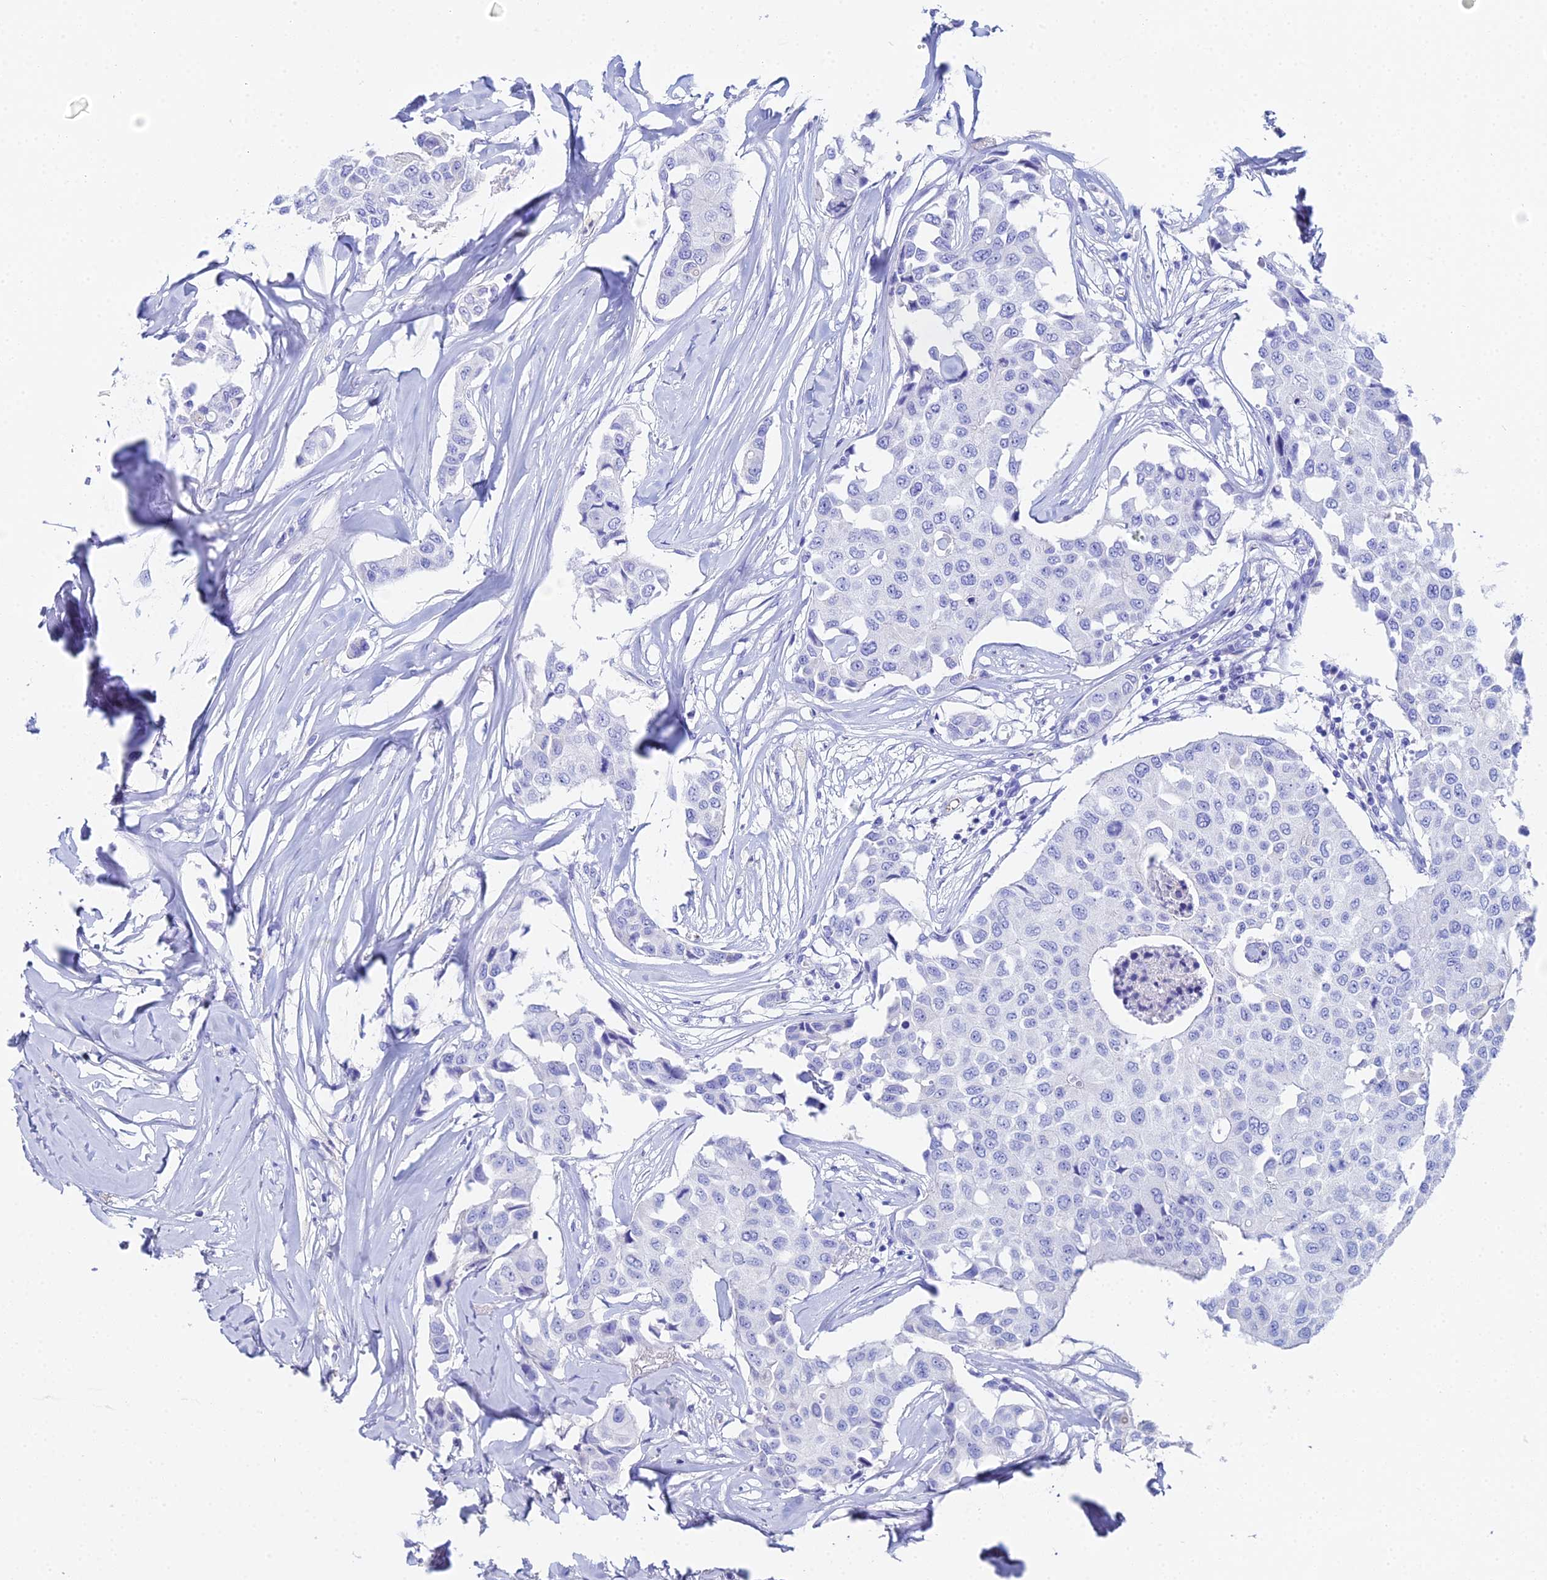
{"staining": {"intensity": "negative", "quantity": "none", "location": "none"}, "tissue": "breast cancer", "cell_type": "Tumor cells", "image_type": "cancer", "snomed": [{"axis": "morphology", "description": "Duct carcinoma"}, {"axis": "topography", "description": "Breast"}], "caption": "IHC photomicrograph of neoplastic tissue: breast cancer stained with DAB (3,3'-diaminobenzidine) reveals no significant protein expression in tumor cells.", "gene": "CELA3A", "patient": {"sex": "female", "age": 80}}